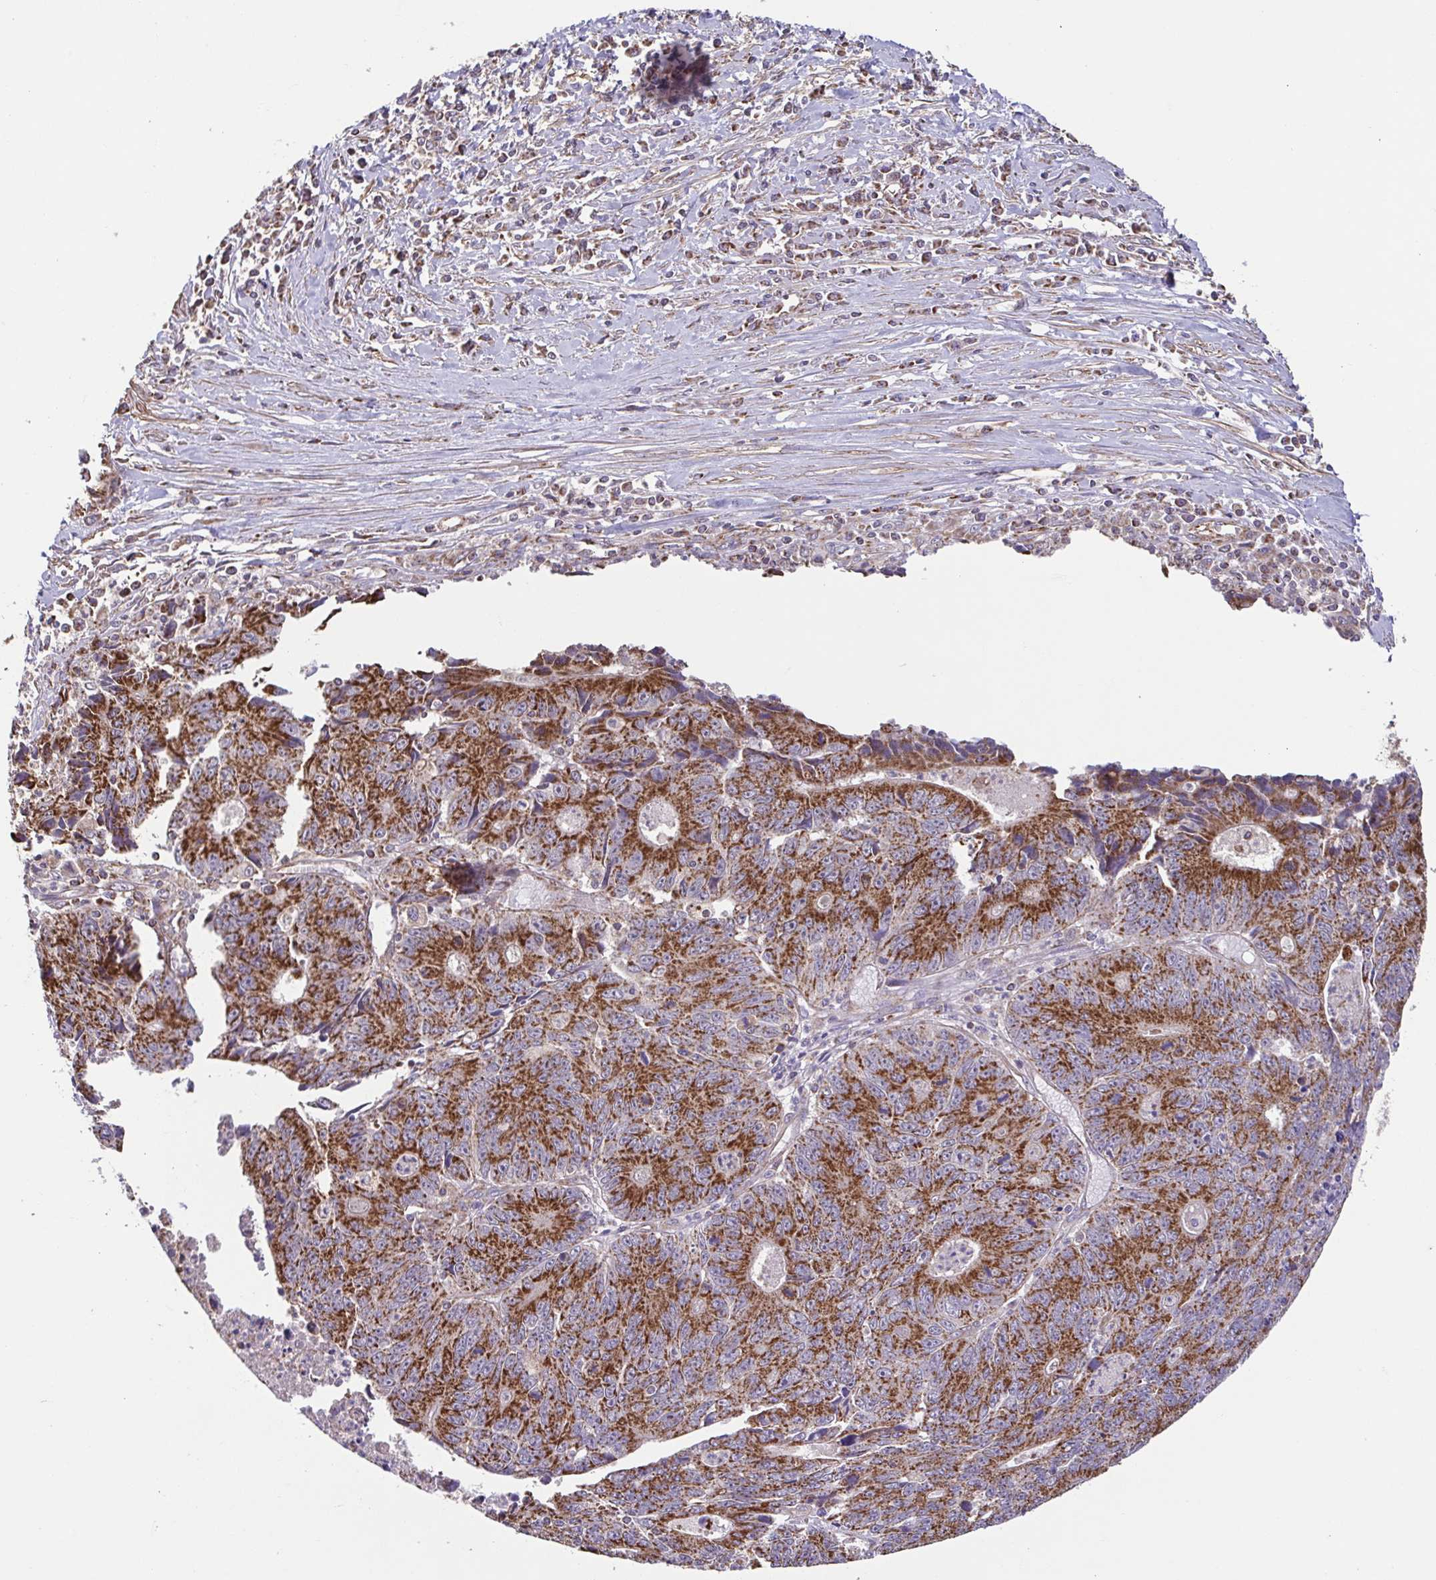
{"staining": {"intensity": "strong", "quantity": ">75%", "location": "cytoplasmic/membranous"}, "tissue": "liver cancer", "cell_type": "Tumor cells", "image_type": "cancer", "snomed": [{"axis": "morphology", "description": "Cholangiocarcinoma"}, {"axis": "topography", "description": "Liver"}], "caption": "IHC of human cholangiocarcinoma (liver) demonstrates high levels of strong cytoplasmic/membranous staining in about >75% of tumor cells.", "gene": "DIP2B", "patient": {"sex": "male", "age": 65}}